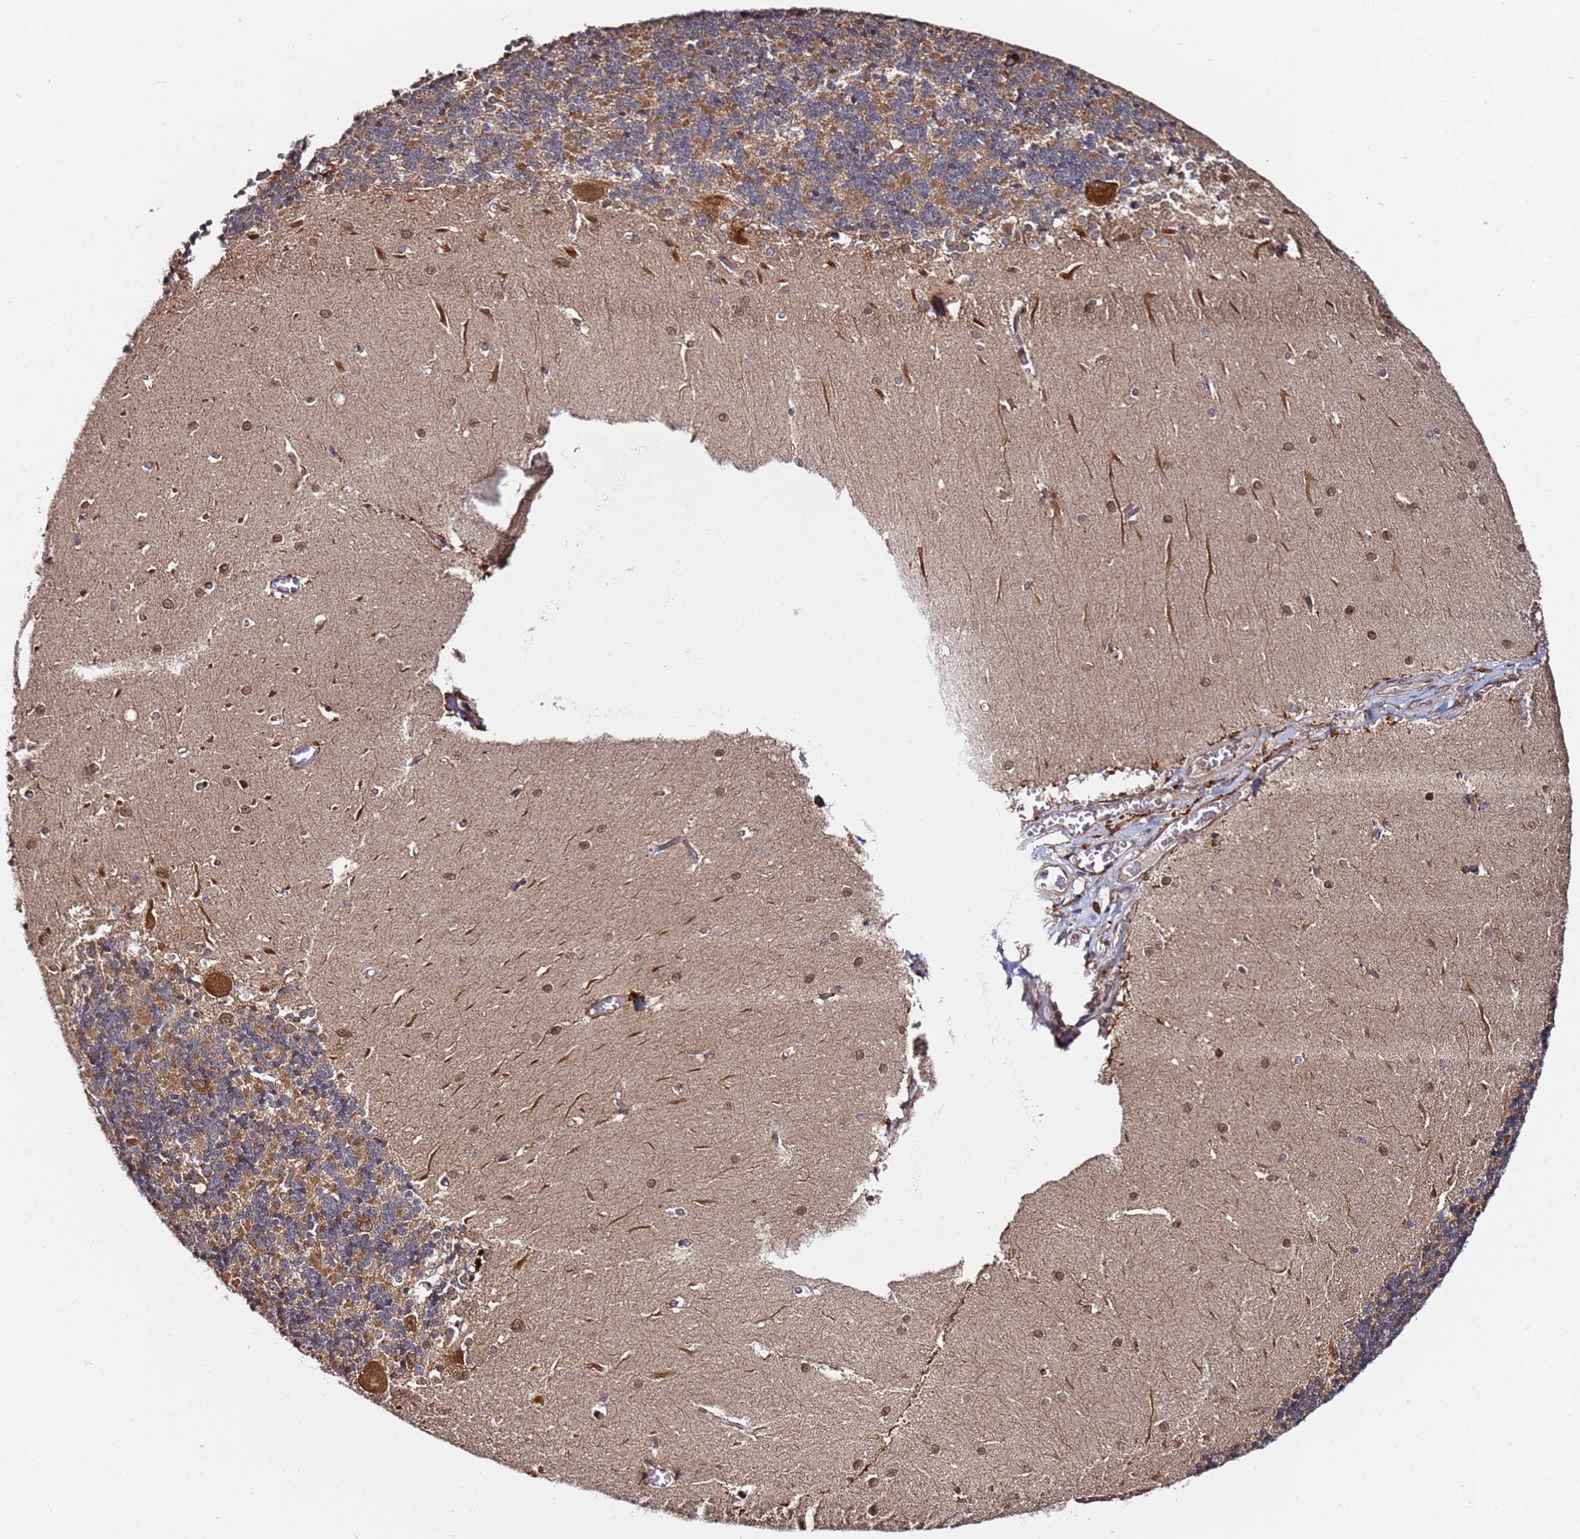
{"staining": {"intensity": "weak", "quantity": "25%-75%", "location": "cytoplasmic/membranous"}, "tissue": "cerebellum", "cell_type": "Cells in granular layer", "image_type": "normal", "snomed": [{"axis": "morphology", "description": "Normal tissue, NOS"}, {"axis": "topography", "description": "Cerebellum"}], "caption": "Cerebellum stained with a protein marker exhibits weak staining in cells in granular layer.", "gene": "PRKAB2", "patient": {"sex": "male", "age": 37}}